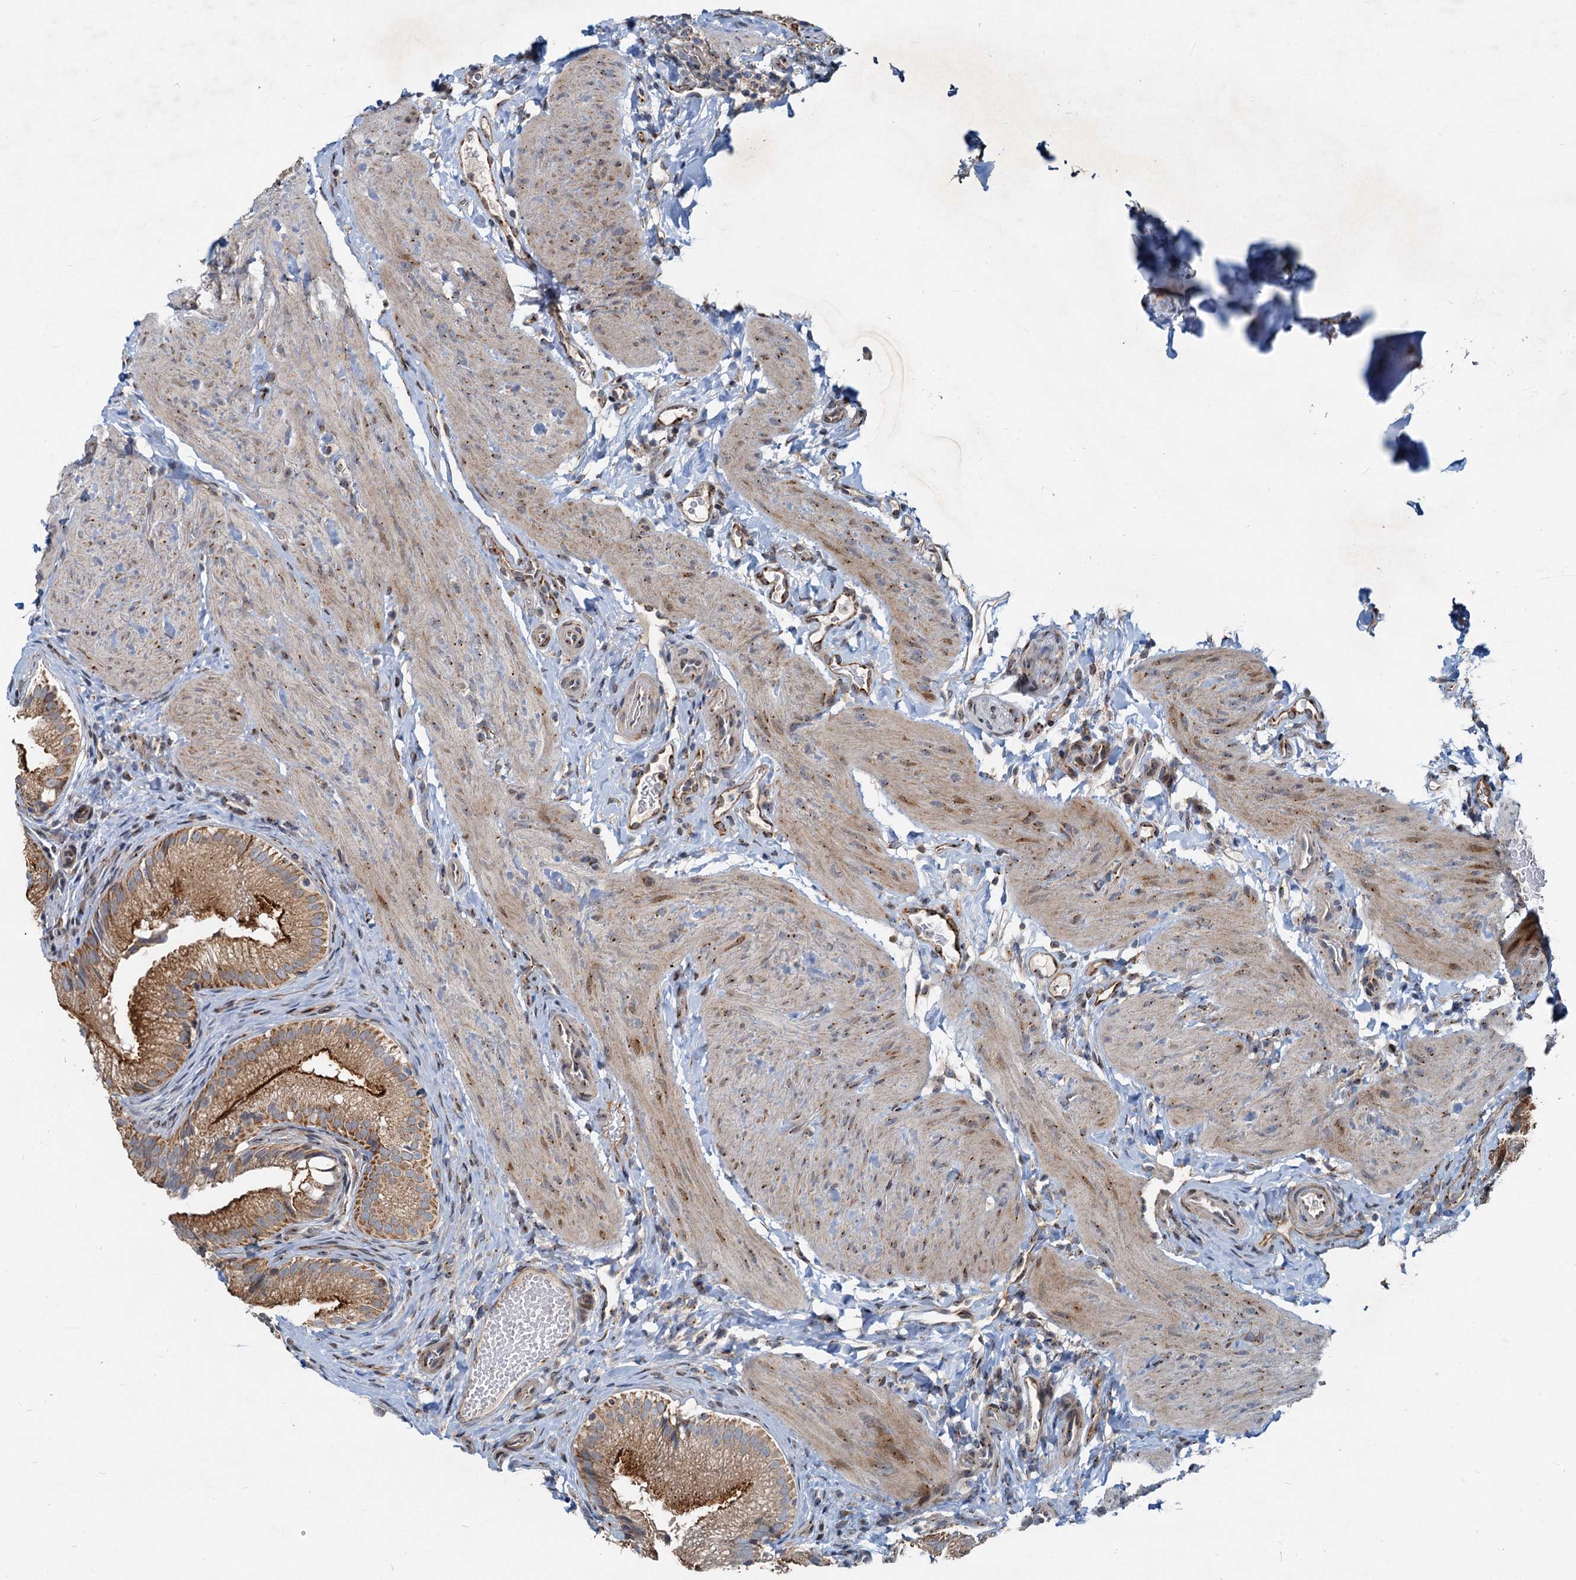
{"staining": {"intensity": "moderate", "quantity": ">75%", "location": "cytoplasmic/membranous"}, "tissue": "gallbladder", "cell_type": "Glandular cells", "image_type": "normal", "snomed": [{"axis": "morphology", "description": "Normal tissue, NOS"}, {"axis": "topography", "description": "Gallbladder"}], "caption": "Immunohistochemical staining of benign human gallbladder demonstrates medium levels of moderate cytoplasmic/membranous positivity in approximately >75% of glandular cells.", "gene": "CEP68", "patient": {"sex": "female", "age": 30}}